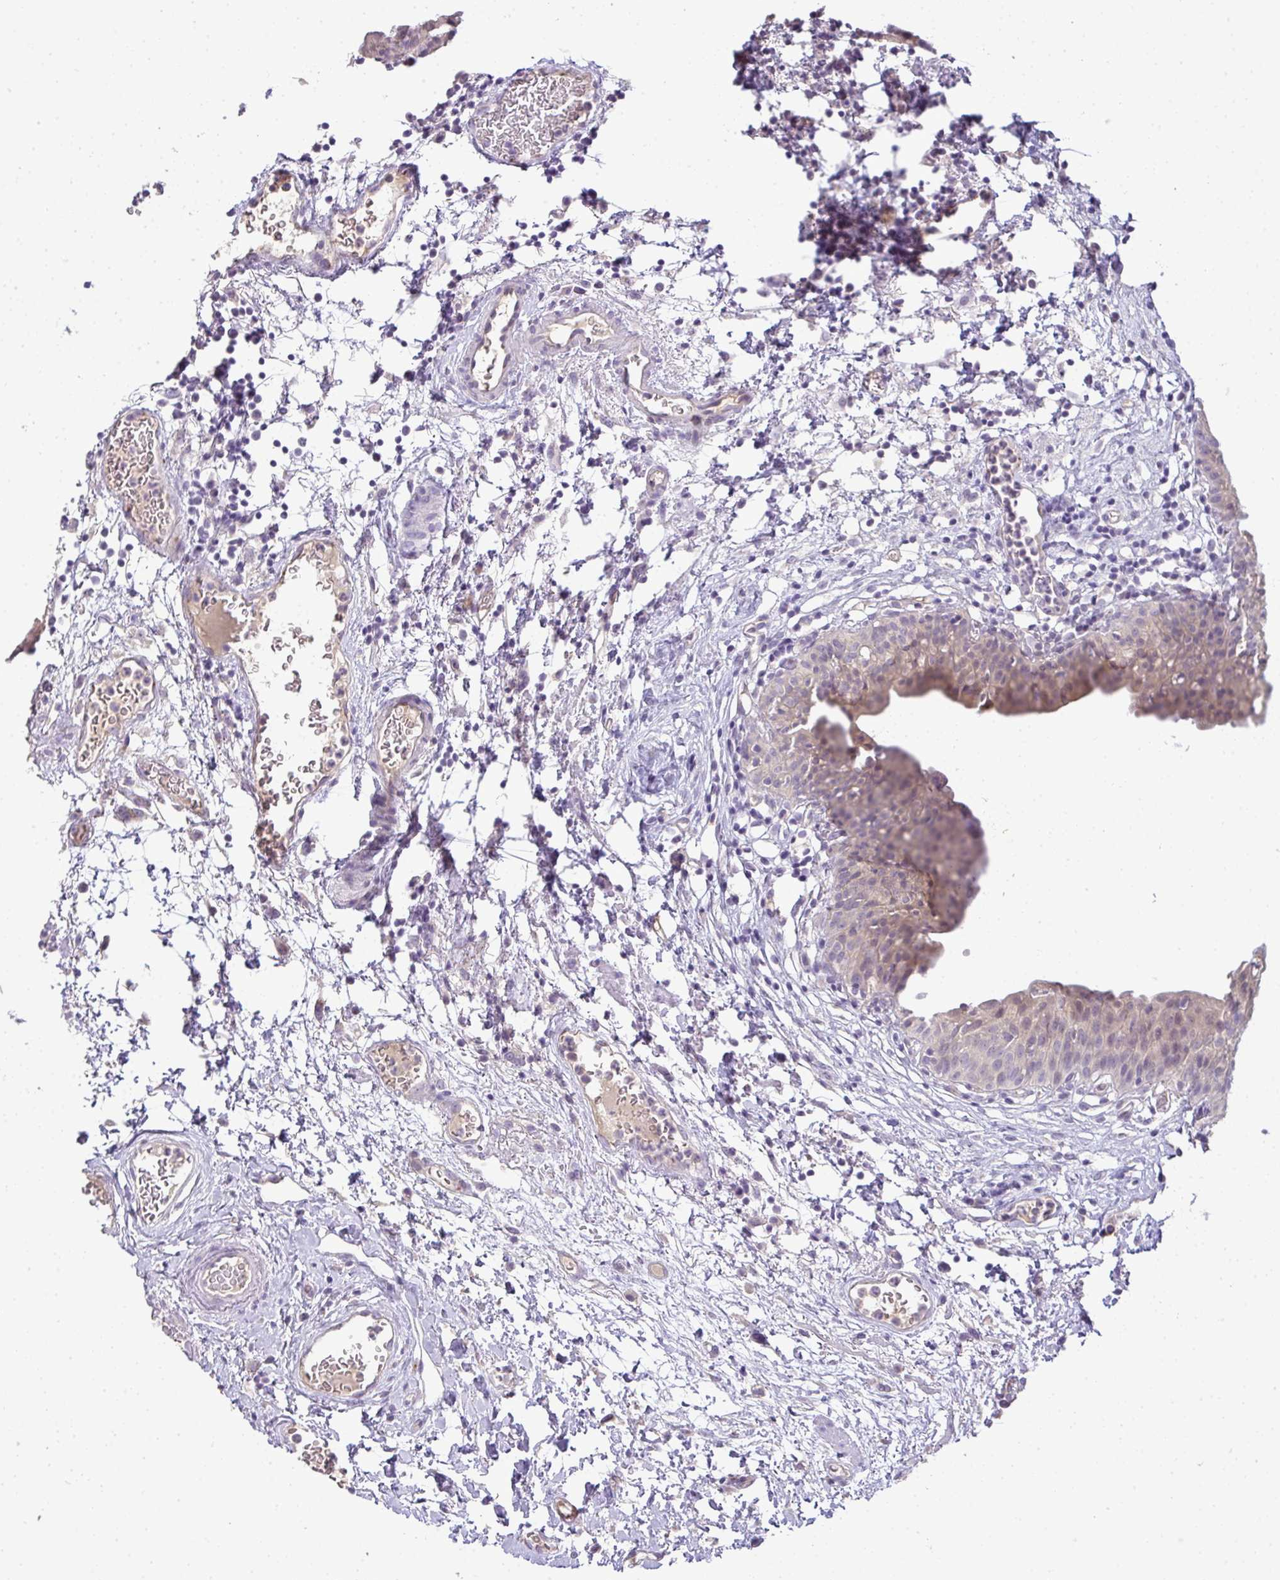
{"staining": {"intensity": "weak", "quantity": "25%-75%", "location": "cytoplasmic/membranous"}, "tissue": "urinary bladder", "cell_type": "Urothelial cells", "image_type": "normal", "snomed": [{"axis": "morphology", "description": "Normal tissue, NOS"}, {"axis": "morphology", "description": "Inflammation, NOS"}, {"axis": "topography", "description": "Urinary bladder"}], "caption": "Weak cytoplasmic/membranous protein expression is present in approximately 25%-75% of urothelial cells in urinary bladder.", "gene": "CMPK1", "patient": {"sex": "male", "age": 57}}